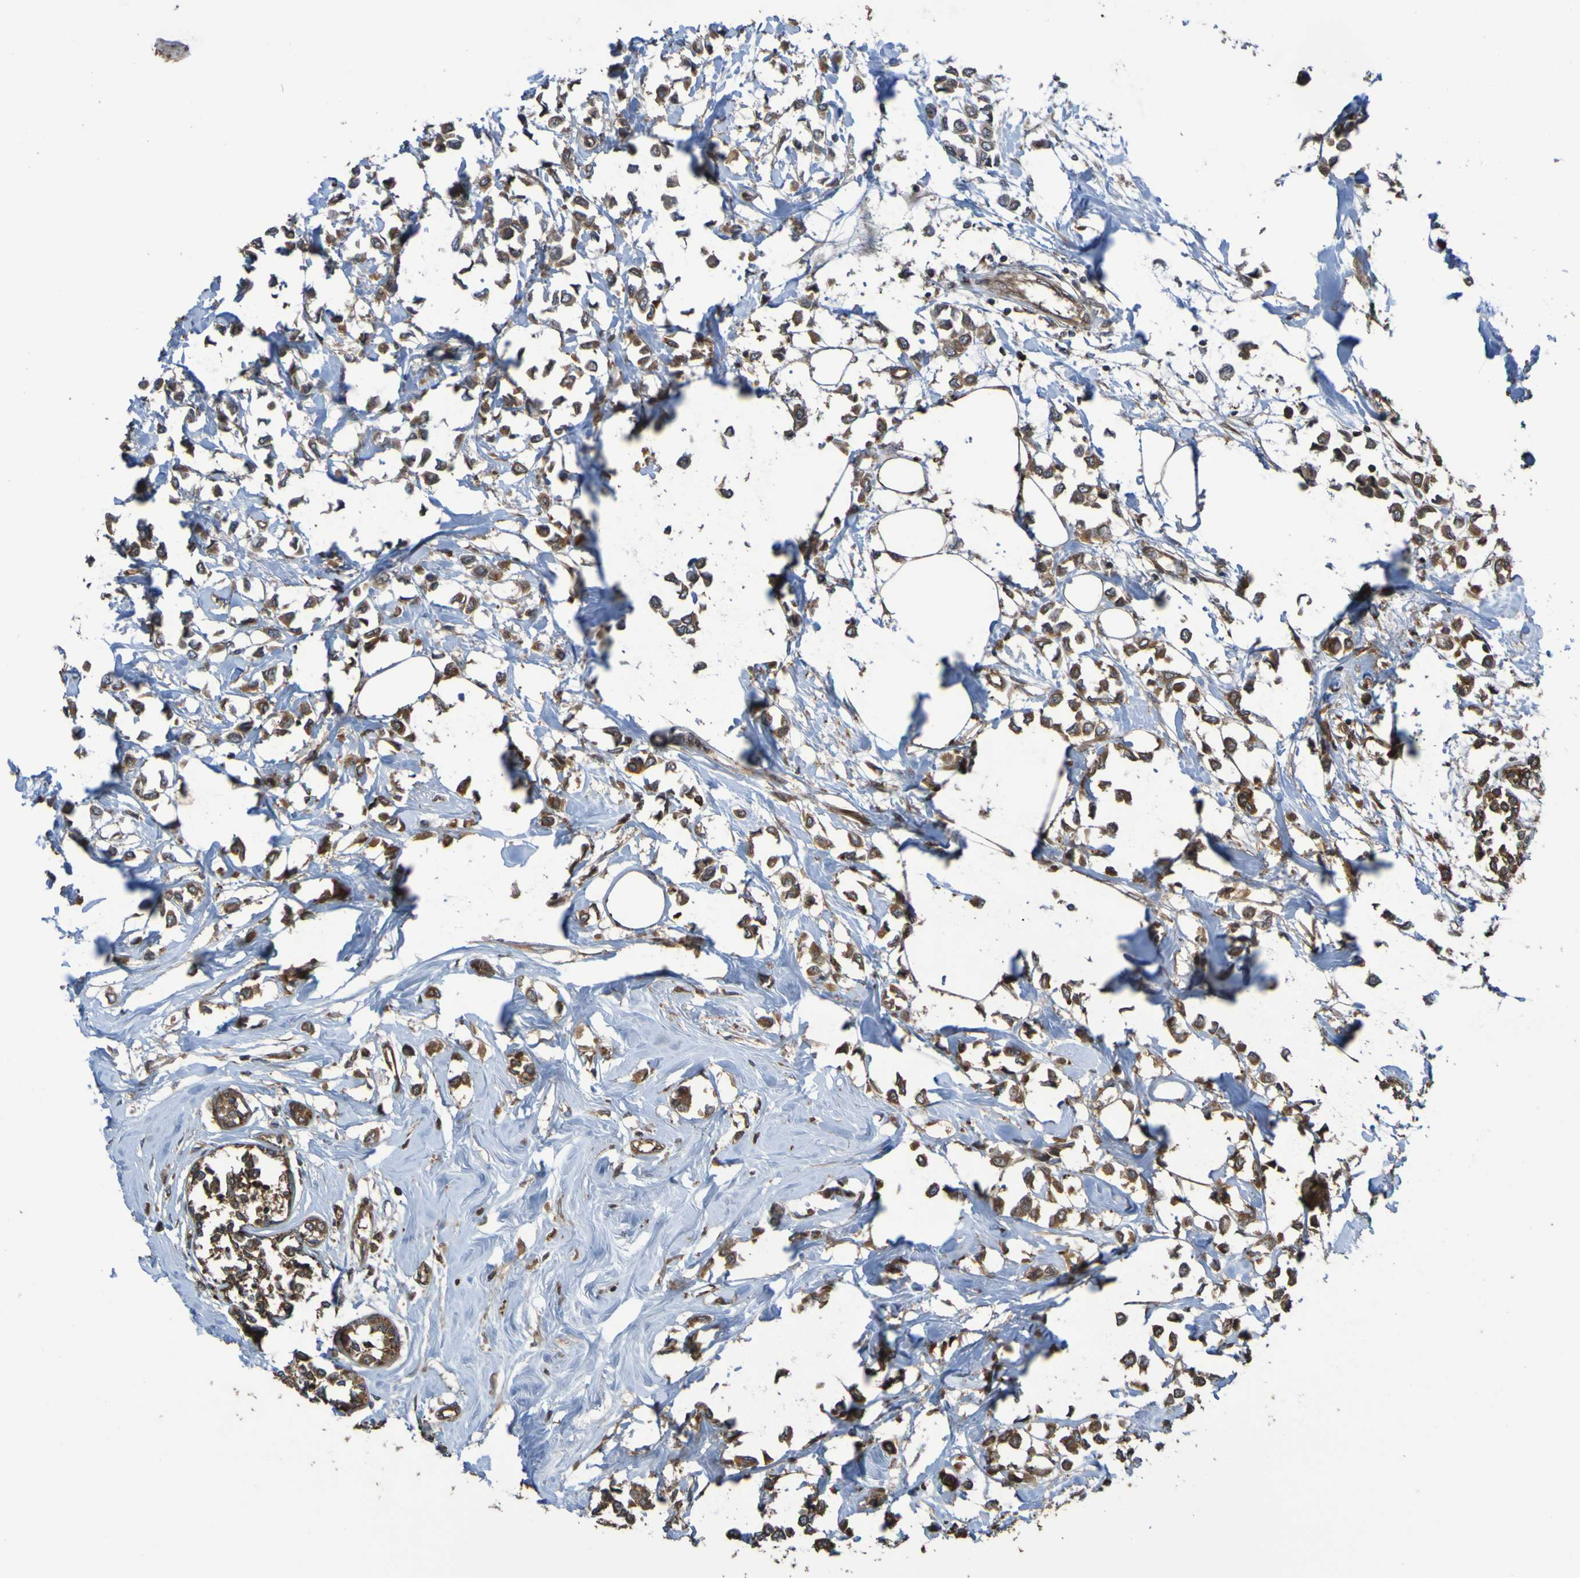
{"staining": {"intensity": "strong", "quantity": ">75%", "location": "cytoplasmic/membranous"}, "tissue": "breast cancer", "cell_type": "Tumor cells", "image_type": "cancer", "snomed": [{"axis": "morphology", "description": "Lobular carcinoma"}, {"axis": "topography", "description": "Breast"}], "caption": "Human breast cancer (lobular carcinoma) stained with a protein marker demonstrates strong staining in tumor cells.", "gene": "UCN", "patient": {"sex": "female", "age": 51}}